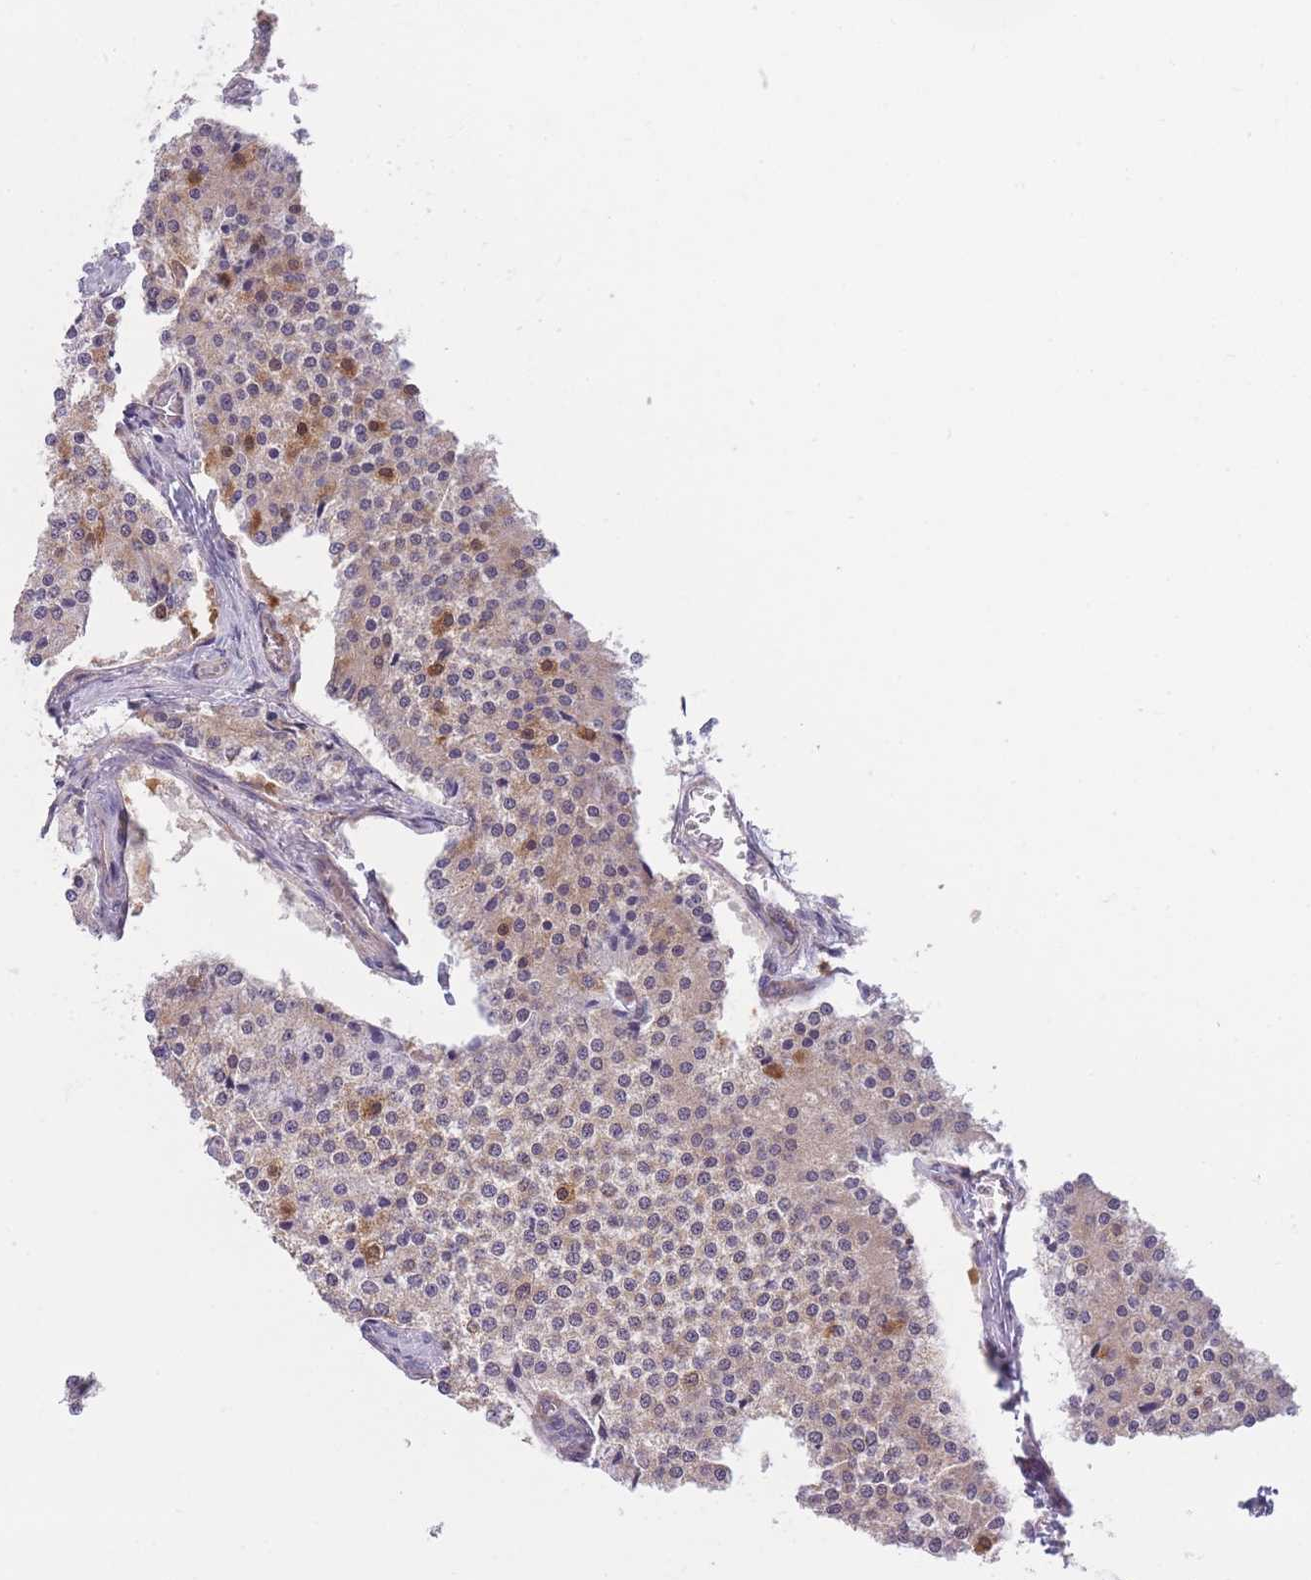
{"staining": {"intensity": "moderate", "quantity": "<25%", "location": "cytoplasmic/membranous"}, "tissue": "carcinoid", "cell_type": "Tumor cells", "image_type": "cancer", "snomed": [{"axis": "morphology", "description": "Carcinoid, malignant, NOS"}, {"axis": "topography", "description": "Colon"}], "caption": "DAB immunohistochemical staining of human carcinoid (malignant) demonstrates moderate cytoplasmic/membranous protein positivity in about <25% of tumor cells. (IHC, brightfield microscopy, high magnification).", "gene": "SERPINB3", "patient": {"sex": "female", "age": 52}}